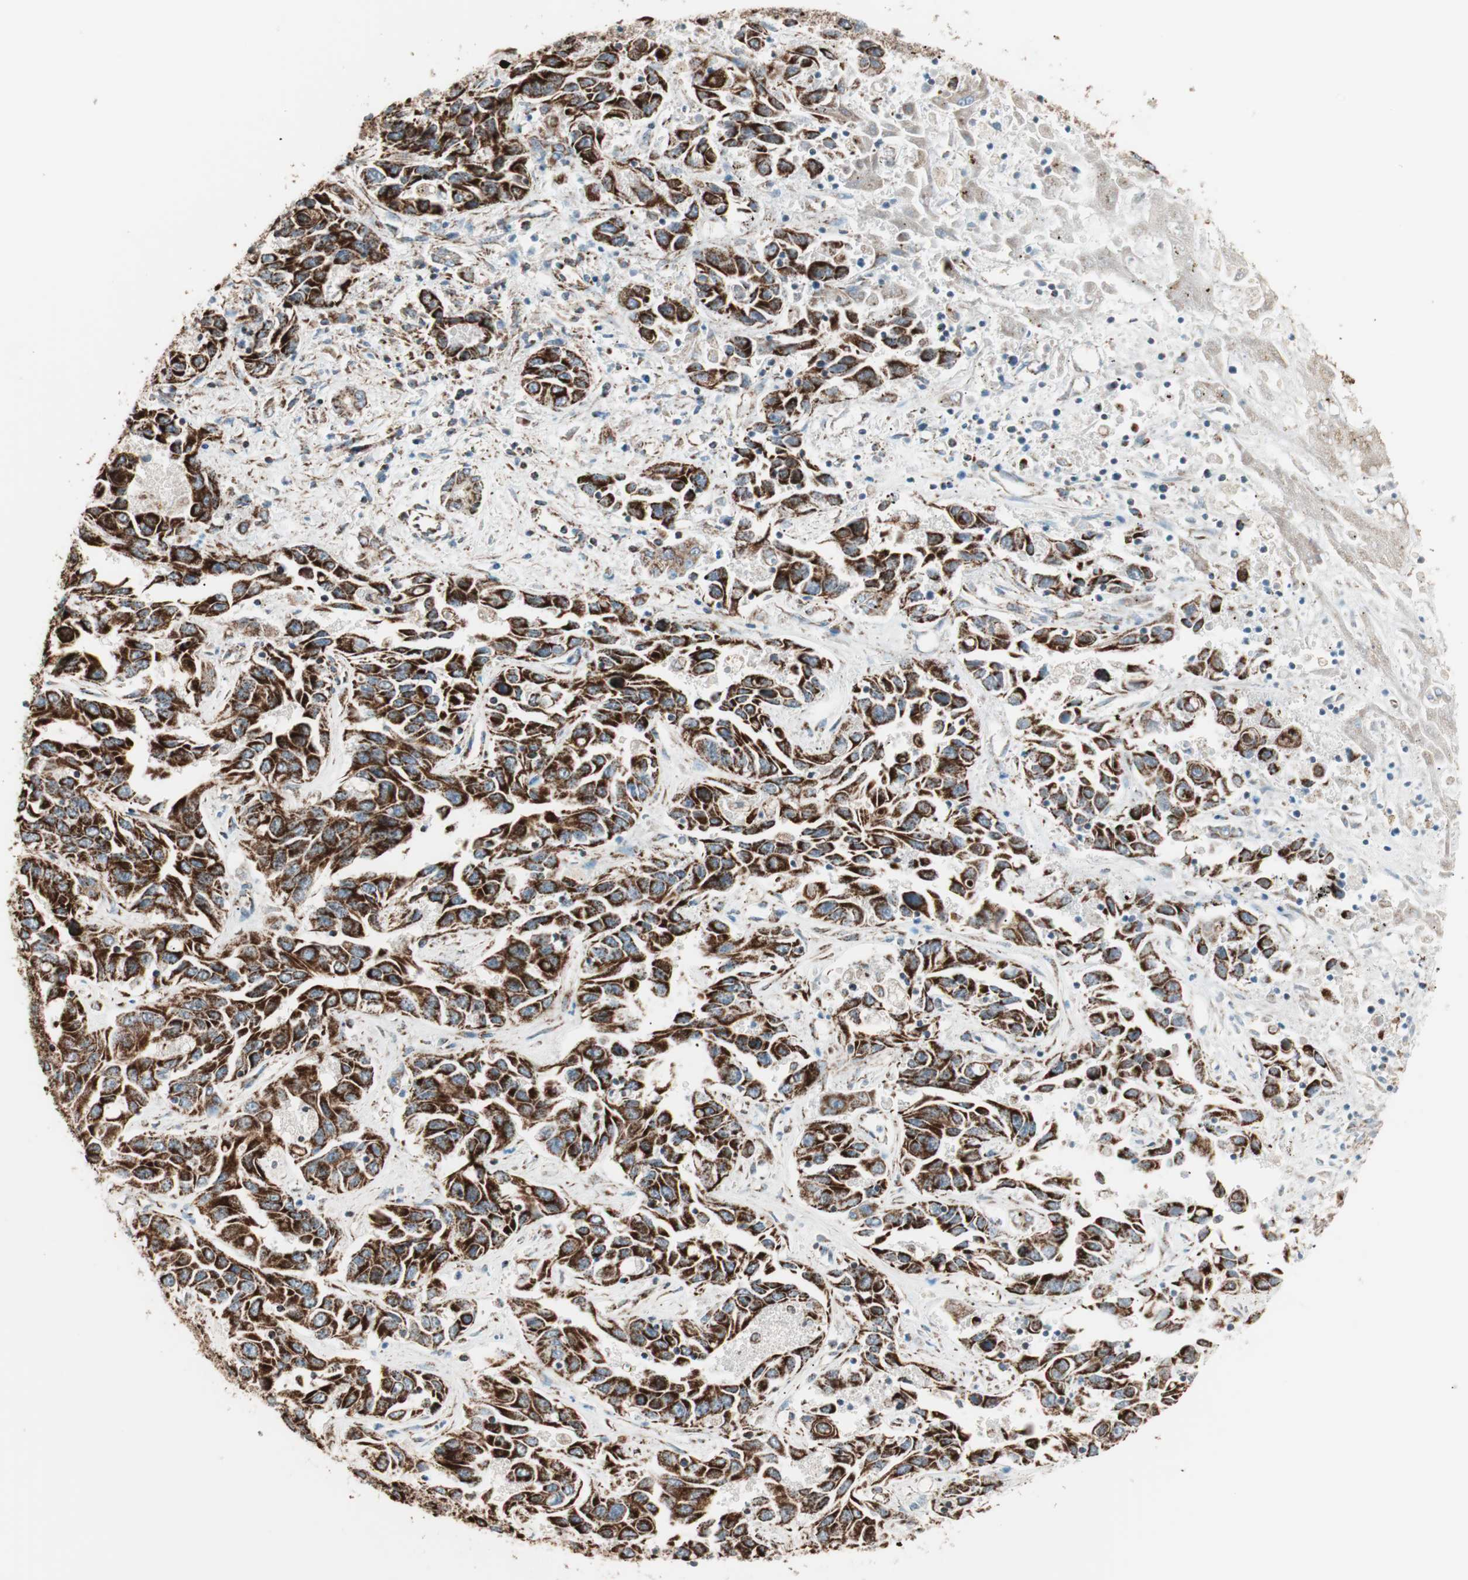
{"staining": {"intensity": "strong", "quantity": ">75%", "location": "cytoplasmic/membranous"}, "tissue": "liver cancer", "cell_type": "Tumor cells", "image_type": "cancer", "snomed": [{"axis": "morphology", "description": "Cholangiocarcinoma"}, {"axis": "topography", "description": "Liver"}], "caption": "Strong cytoplasmic/membranous protein expression is present in approximately >75% of tumor cells in liver cancer (cholangiocarcinoma).", "gene": "TOMM22", "patient": {"sex": "female", "age": 52}}